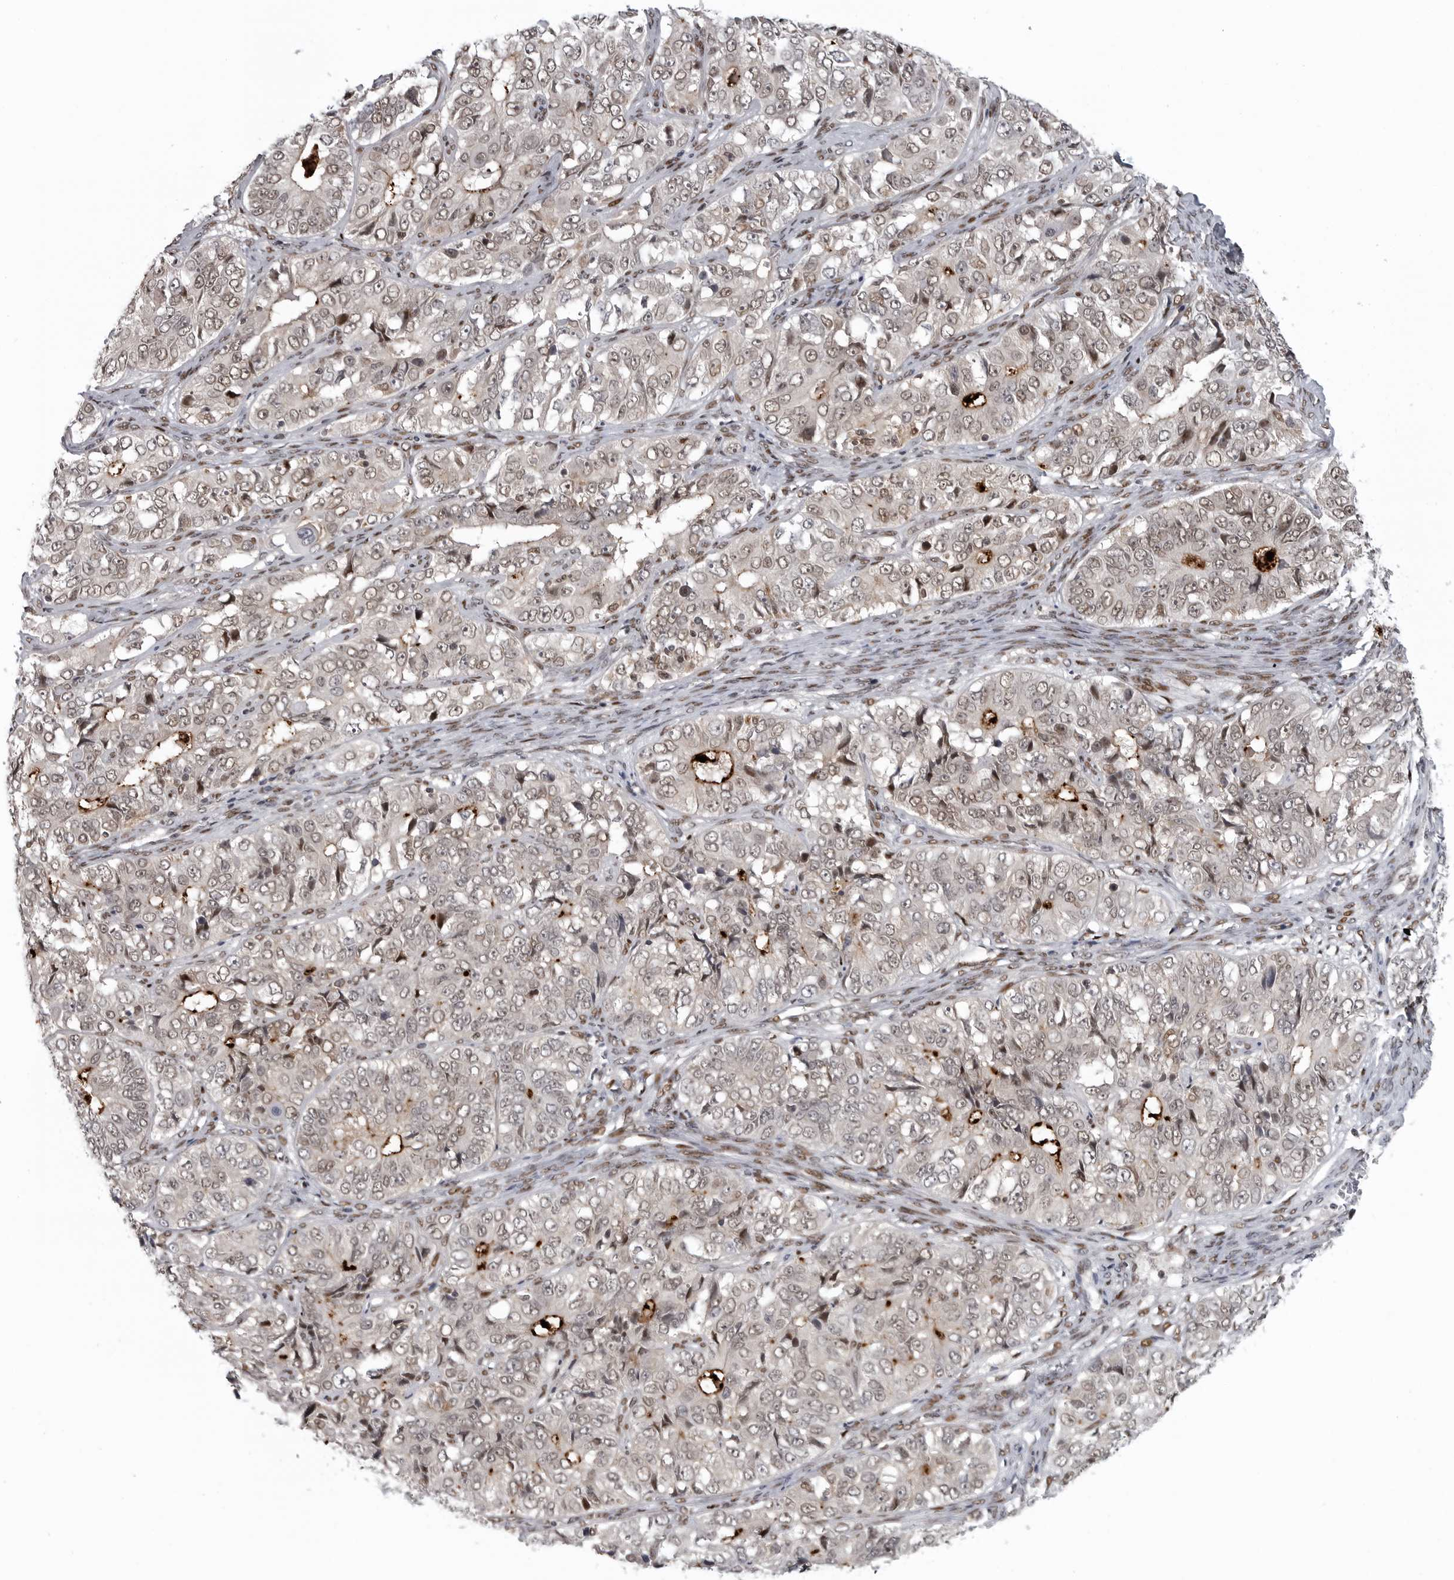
{"staining": {"intensity": "weak", "quantity": ">75%", "location": "nuclear"}, "tissue": "ovarian cancer", "cell_type": "Tumor cells", "image_type": "cancer", "snomed": [{"axis": "morphology", "description": "Carcinoma, endometroid"}, {"axis": "topography", "description": "Ovary"}], "caption": "High-power microscopy captured an immunohistochemistry (IHC) histopathology image of ovarian endometroid carcinoma, revealing weak nuclear positivity in about >75% of tumor cells.", "gene": "C8orf58", "patient": {"sex": "female", "age": 51}}